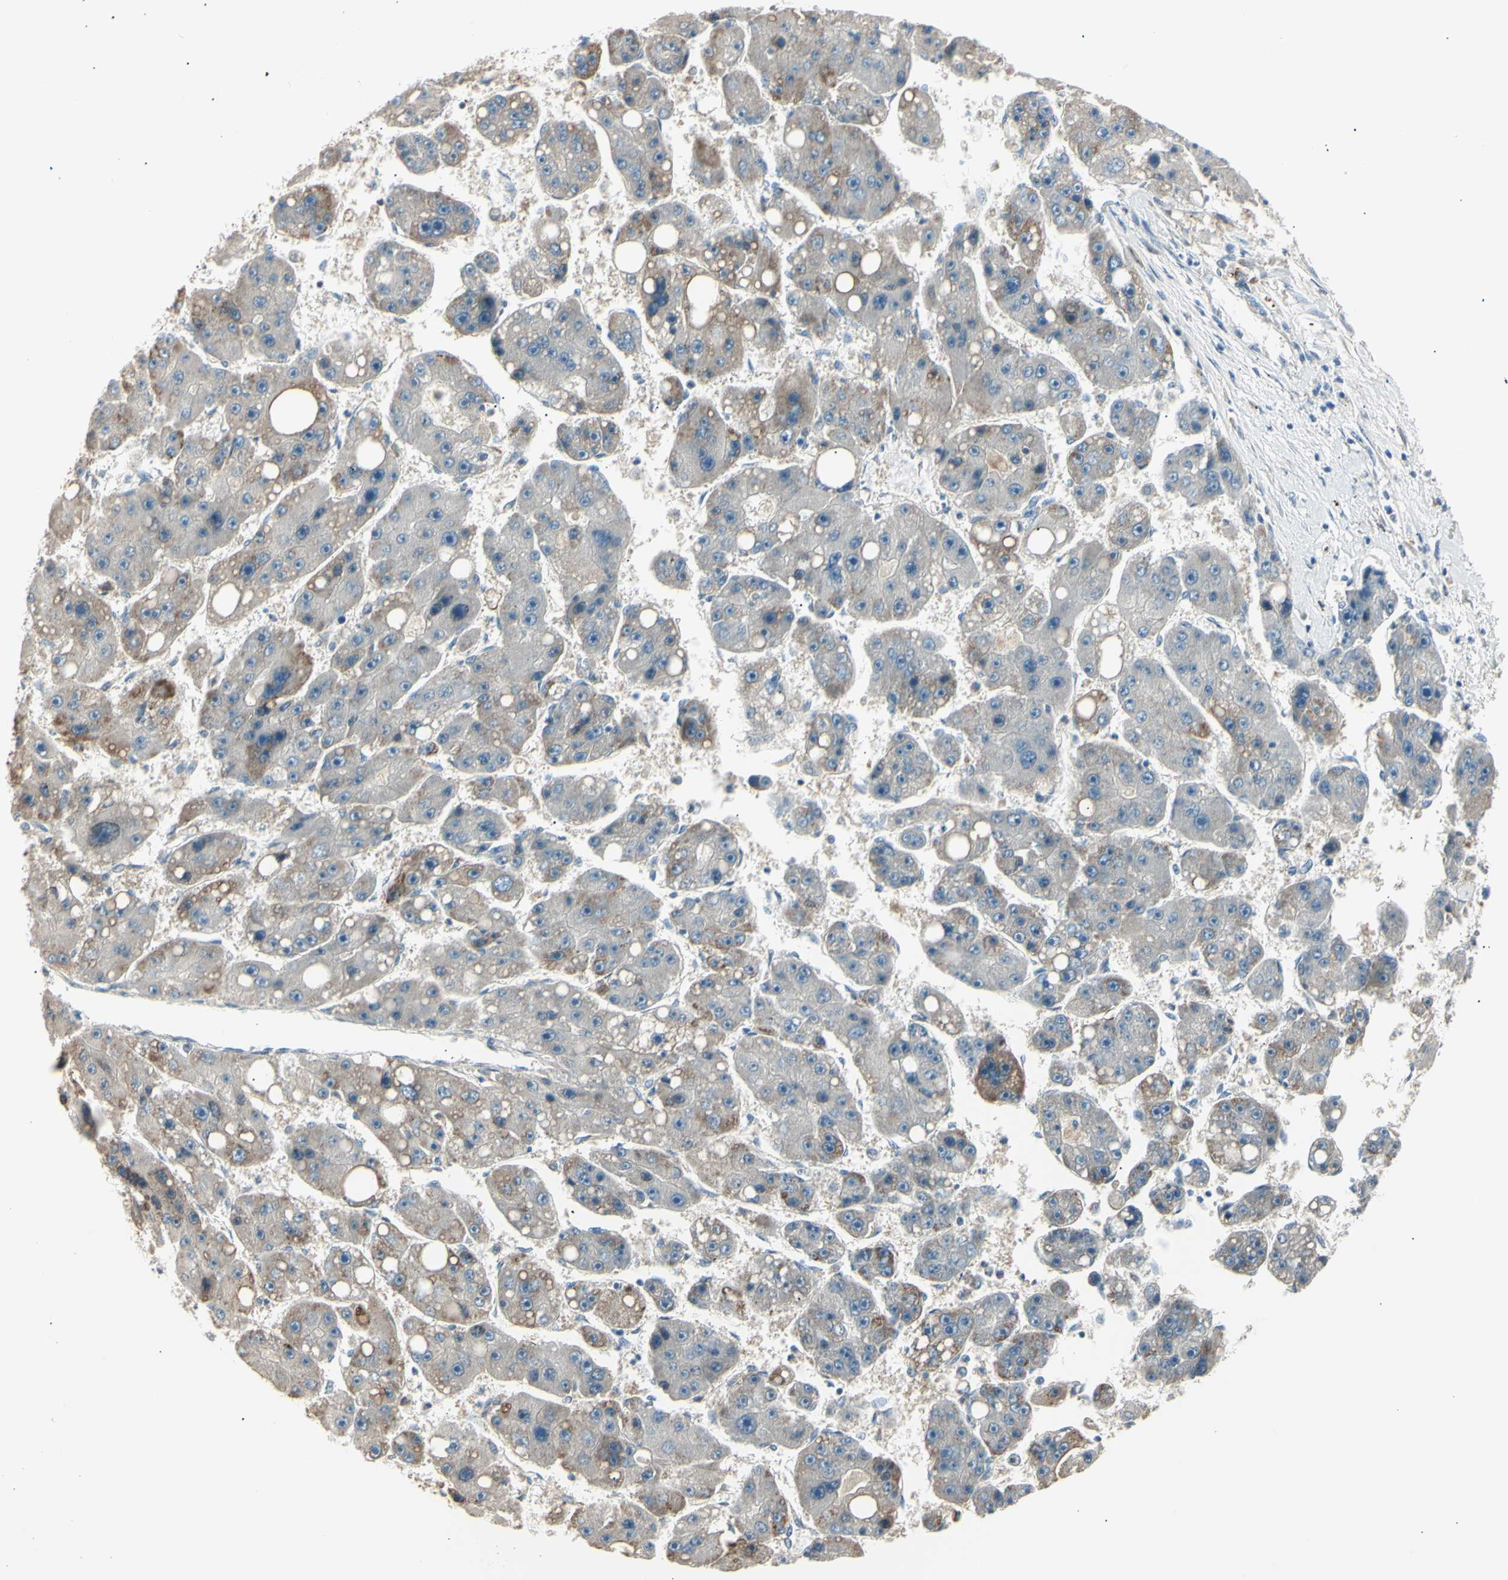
{"staining": {"intensity": "moderate", "quantity": "25%-75%", "location": "cytoplasmic/membranous"}, "tissue": "liver cancer", "cell_type": "Tumor cells", "image_type": "cancer", "snomed": [{"axis": "morphology", "description": "Carcinoma, Hepatocellular, NOS"}, {"axis": "topography", "description": "Liver"}], "caption": "IHC histopathology image of neoplastic tissue: human liver cancer stained using immunohistochemistry displays medium levels of moderate protein expression localized specifically in the cytoplasmic/membranous of tumor cells, appearing as a cytoplasmic/membranous brown color.", "gene": "LHPP", "patient": {"sex": "female", "age": 61}}